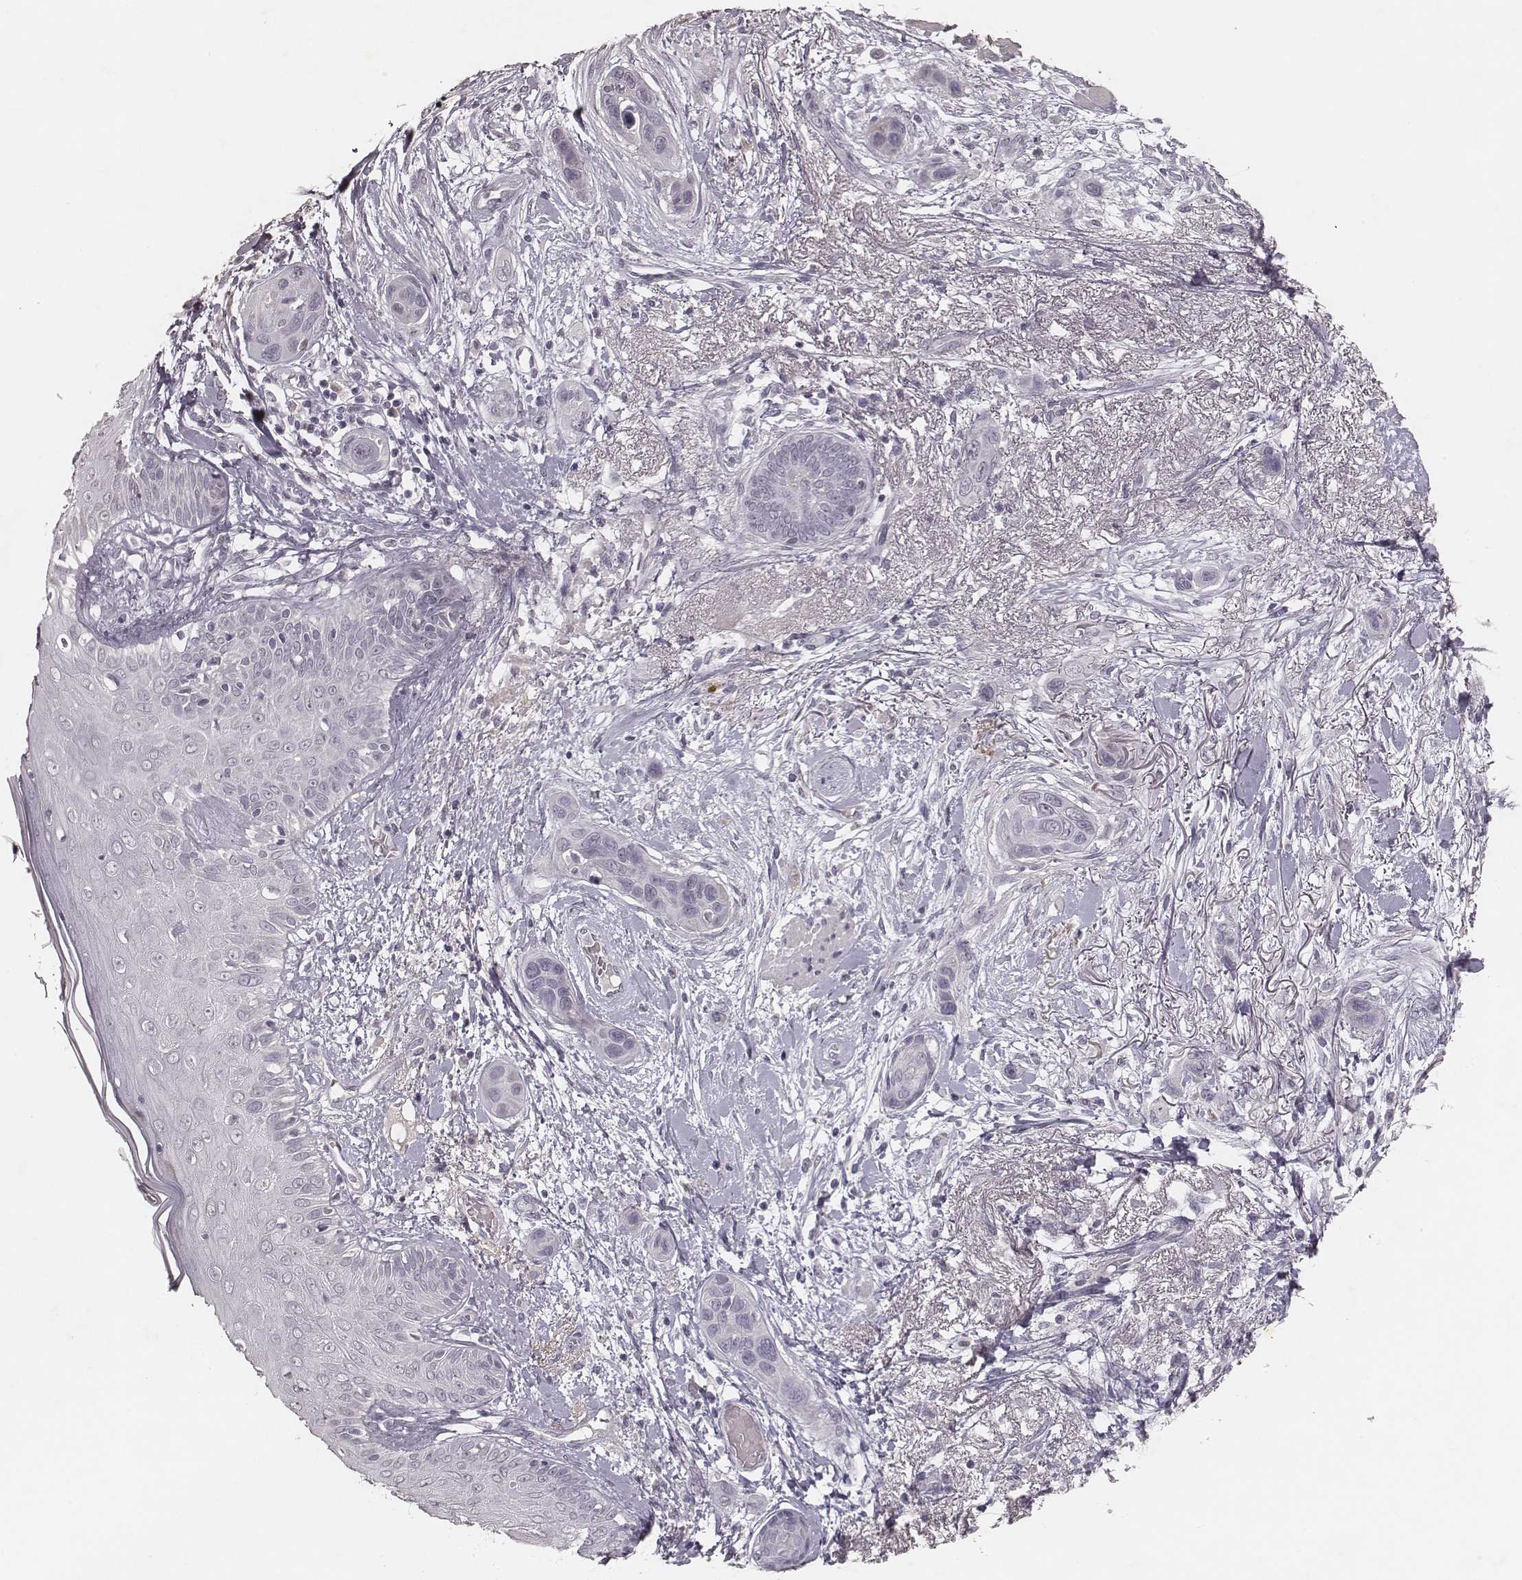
{"staining": {"intensity": "negative", "quantity": "none", "location": "none"}, "tissue": "skin cancer", "cell_type": "Tumor cells", "image_type": "cancer", "snomed": [{"axis": "morphology", "description": "Squamous cell carcinoma, NOS"}, {"axis": "topography", "description": "Skin"}], "caption": "Tumor cells show no significant staining in skin cancer.", "gene": "MADCAM1", "patient": {"sex": "male", "age": 79}}